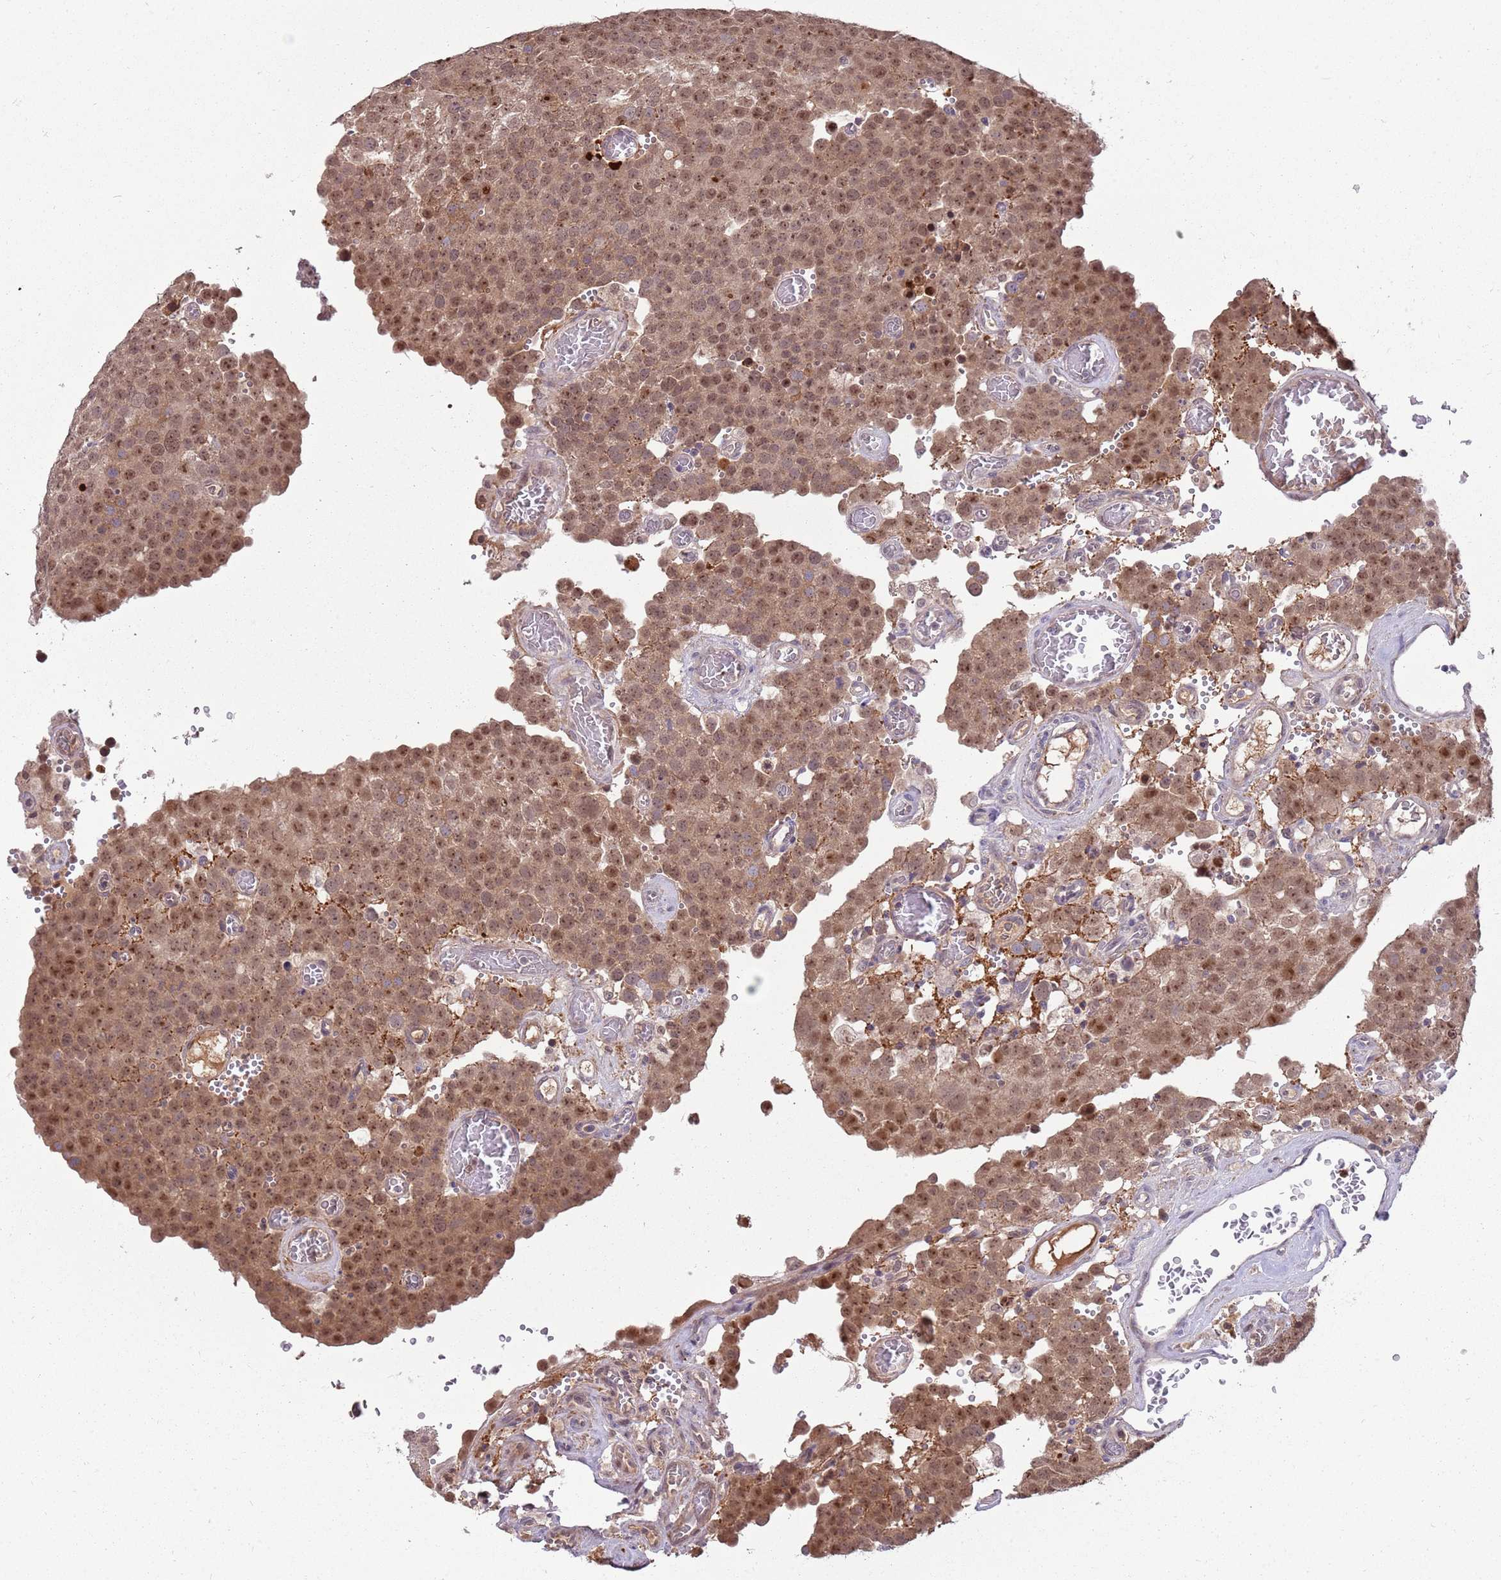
{"staining": {"intensity": "moderate", "quantity": ">75%", "location": "cytoplasmic/membranous,nuclear"}, "tissue": "testis cancer", "cell_type": "Tumor cells", "image_type": "cancer", "snomed": [{"axis": "morphology", "description": "Normal tissue, NOS"}, {"axis": "morphology", "description": "Seminoma, NOS"}, {"axis": "topography", "description": "Testis"}], "caption": "The micrograph demonstrates immunohistochemical staining of testis cancer. There is moderate cytoplasmic/membranous and nuclear positivity is seen in approximately >75% of tumor cells. The protein of interest is shown in brown color, while the nuclei are stained blue.", "gene": "NBPF6", "patient": {"sex": "male", "age": 71}}